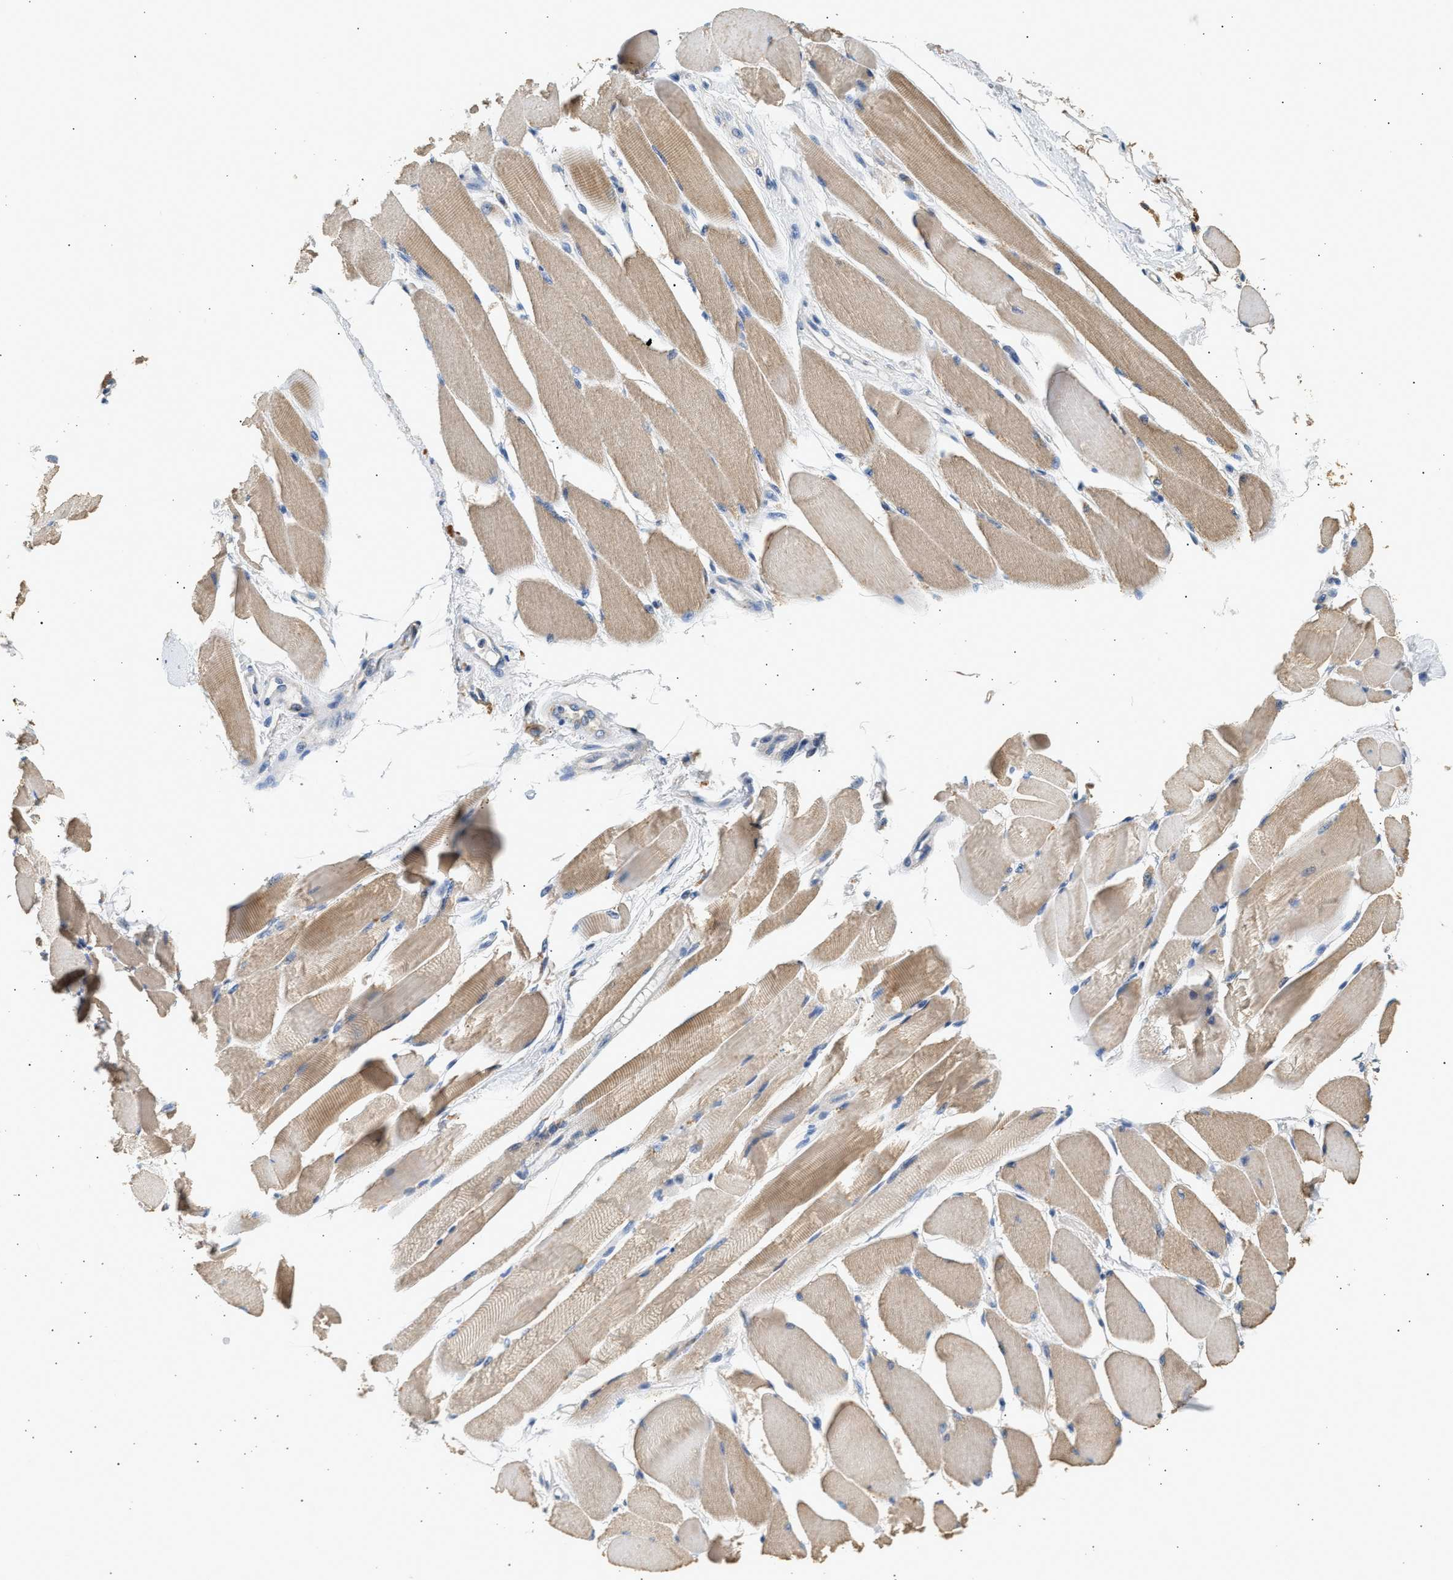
{"staining": {"intensity": "moderate", "quantity": ">75%", "location": "cytoplasmic/membranous"}, "tissue": "skeletal muscle", "cell_type": "Myocytes", "image_type": "normal", "snomed": [{"axis": "morphology", "description": "Normal tissue, NOS"}, {"axis": "topography", "description": "Skeletal muscle"}, {"axis": "topography", "description": "Peripheral nerve tissue"}], "caption": "An IHC photomicrograph of unremarkable tissue is shown. Protein staining in brown highlights moderate cytoplasmic/membranous positivity in skeletal muscle within myocytes.", "gene": "WDR31", "patient": {"sex": "female", "age": 84}}